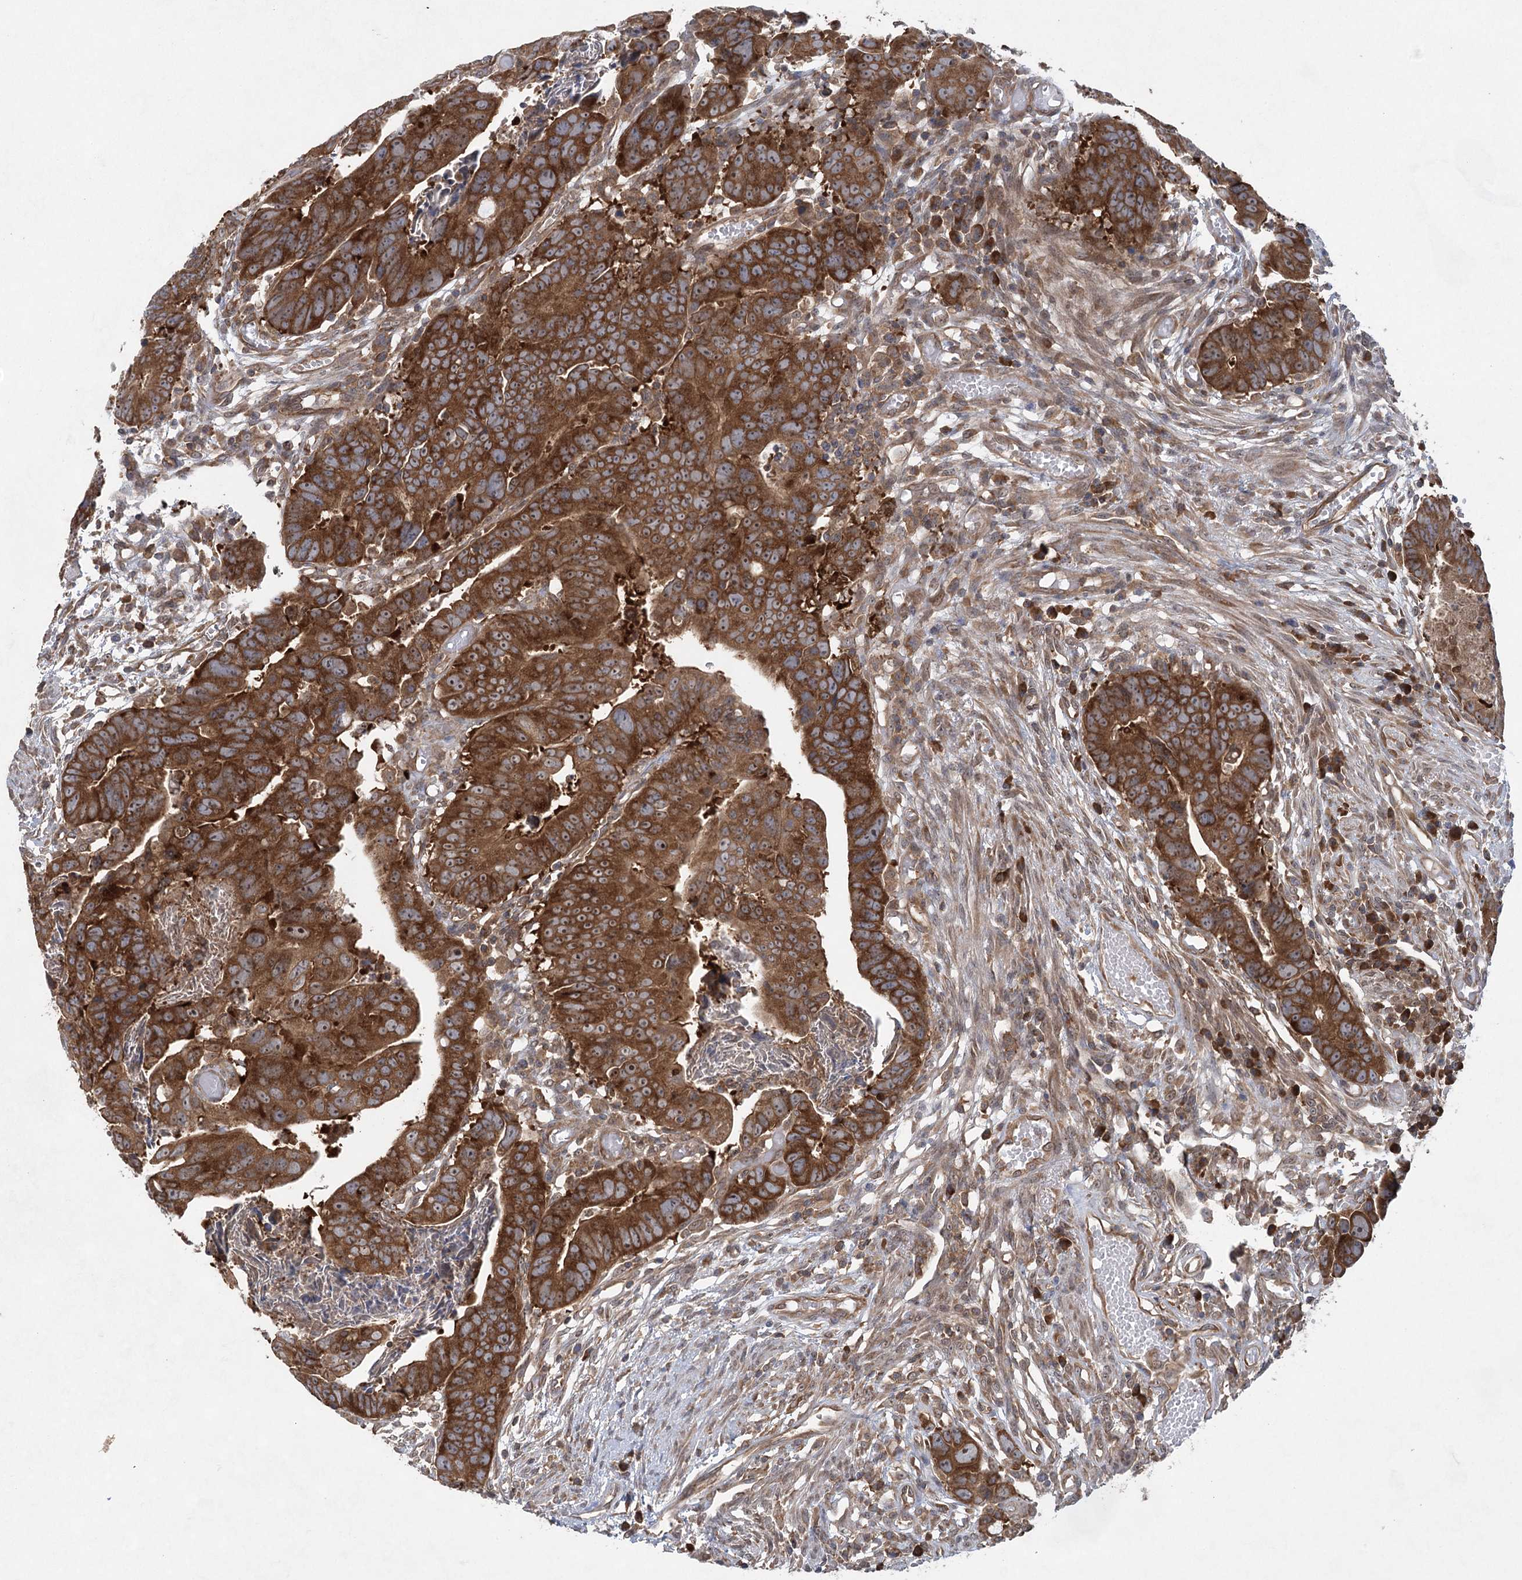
{"staining": {"intensity": "strong", "quantity": ">75%", "location": "cytoplasmic/membranous"}, "tissue": "colorectal cancer", "cell_type": "Tumor cells", "image_type": "cancer", "snomed": [{"axis": "morphology", "description": "Adenocarcinoma, NOS"}, {"axis": "topography", "description": "Rectum"}], "caption": "Colorectal cancer (adenocarcinoma) stained with DAB immunohistochemistry demonstrates high levels of strong cytoplasmic/membranous expression in about >75% of tumor cells.", "gene": "EIF3A", "patient": {"sex": "female", "age": 65}}